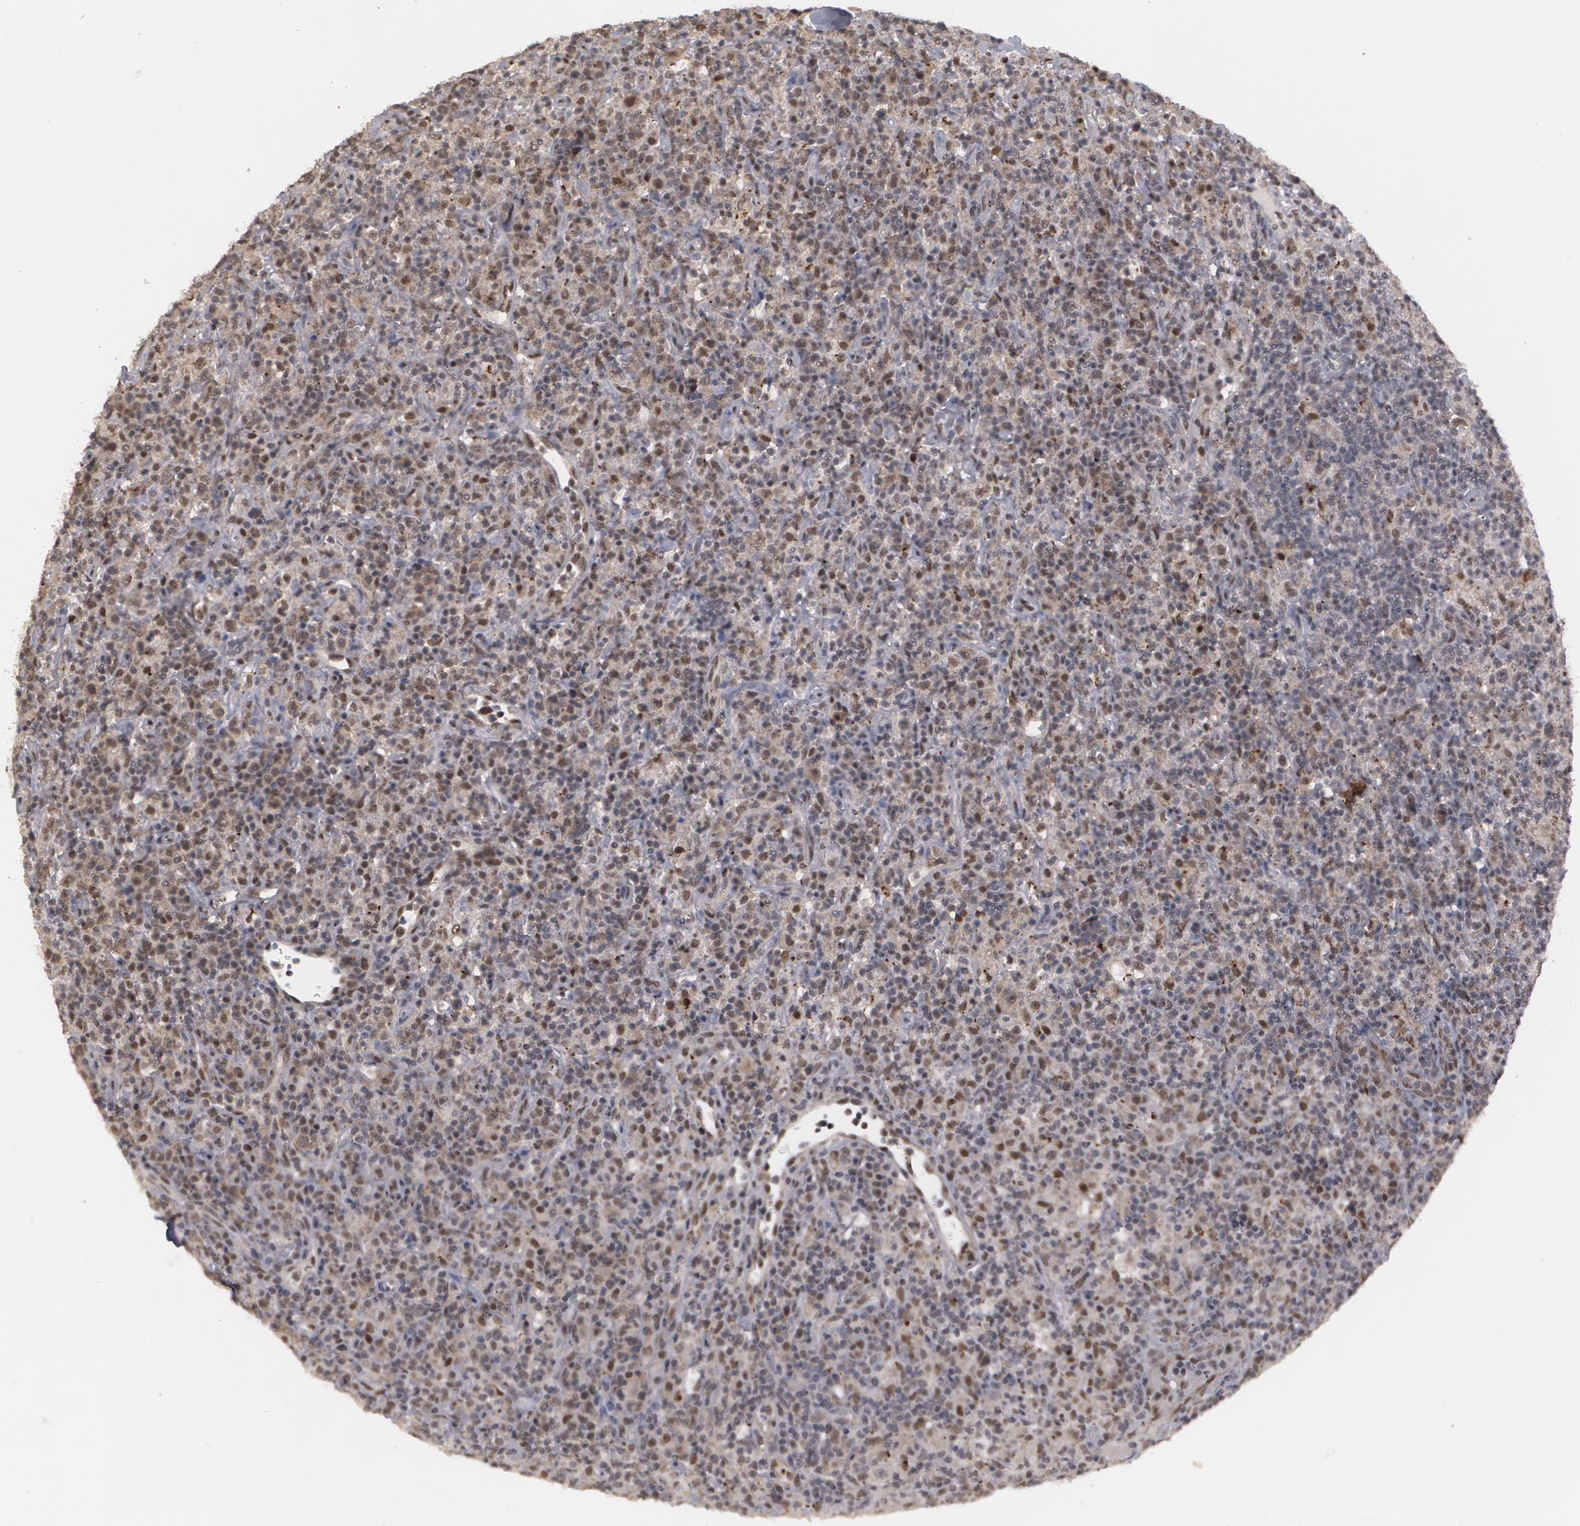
{"staining": {"intensity": "moderate", "quantity": "25%-75%", "location": "nuclear"}, "tissue": "lymphoma", "cell_type": "Tumor cells", "image_type": "cancer", "snomed": [{"axis": "morphology", "description": "Hodgkin's disease, NOS"}, {"axis": "topography", "description": "Lymph node"}], "caption": "Protein expression analysis of Hodgkin's disease demonstrates moderate nuclear positivity in approximately 25%-75% of tumor cells.", "gene": "INTS6", "patient": {"sex": "male", "age": 65}}